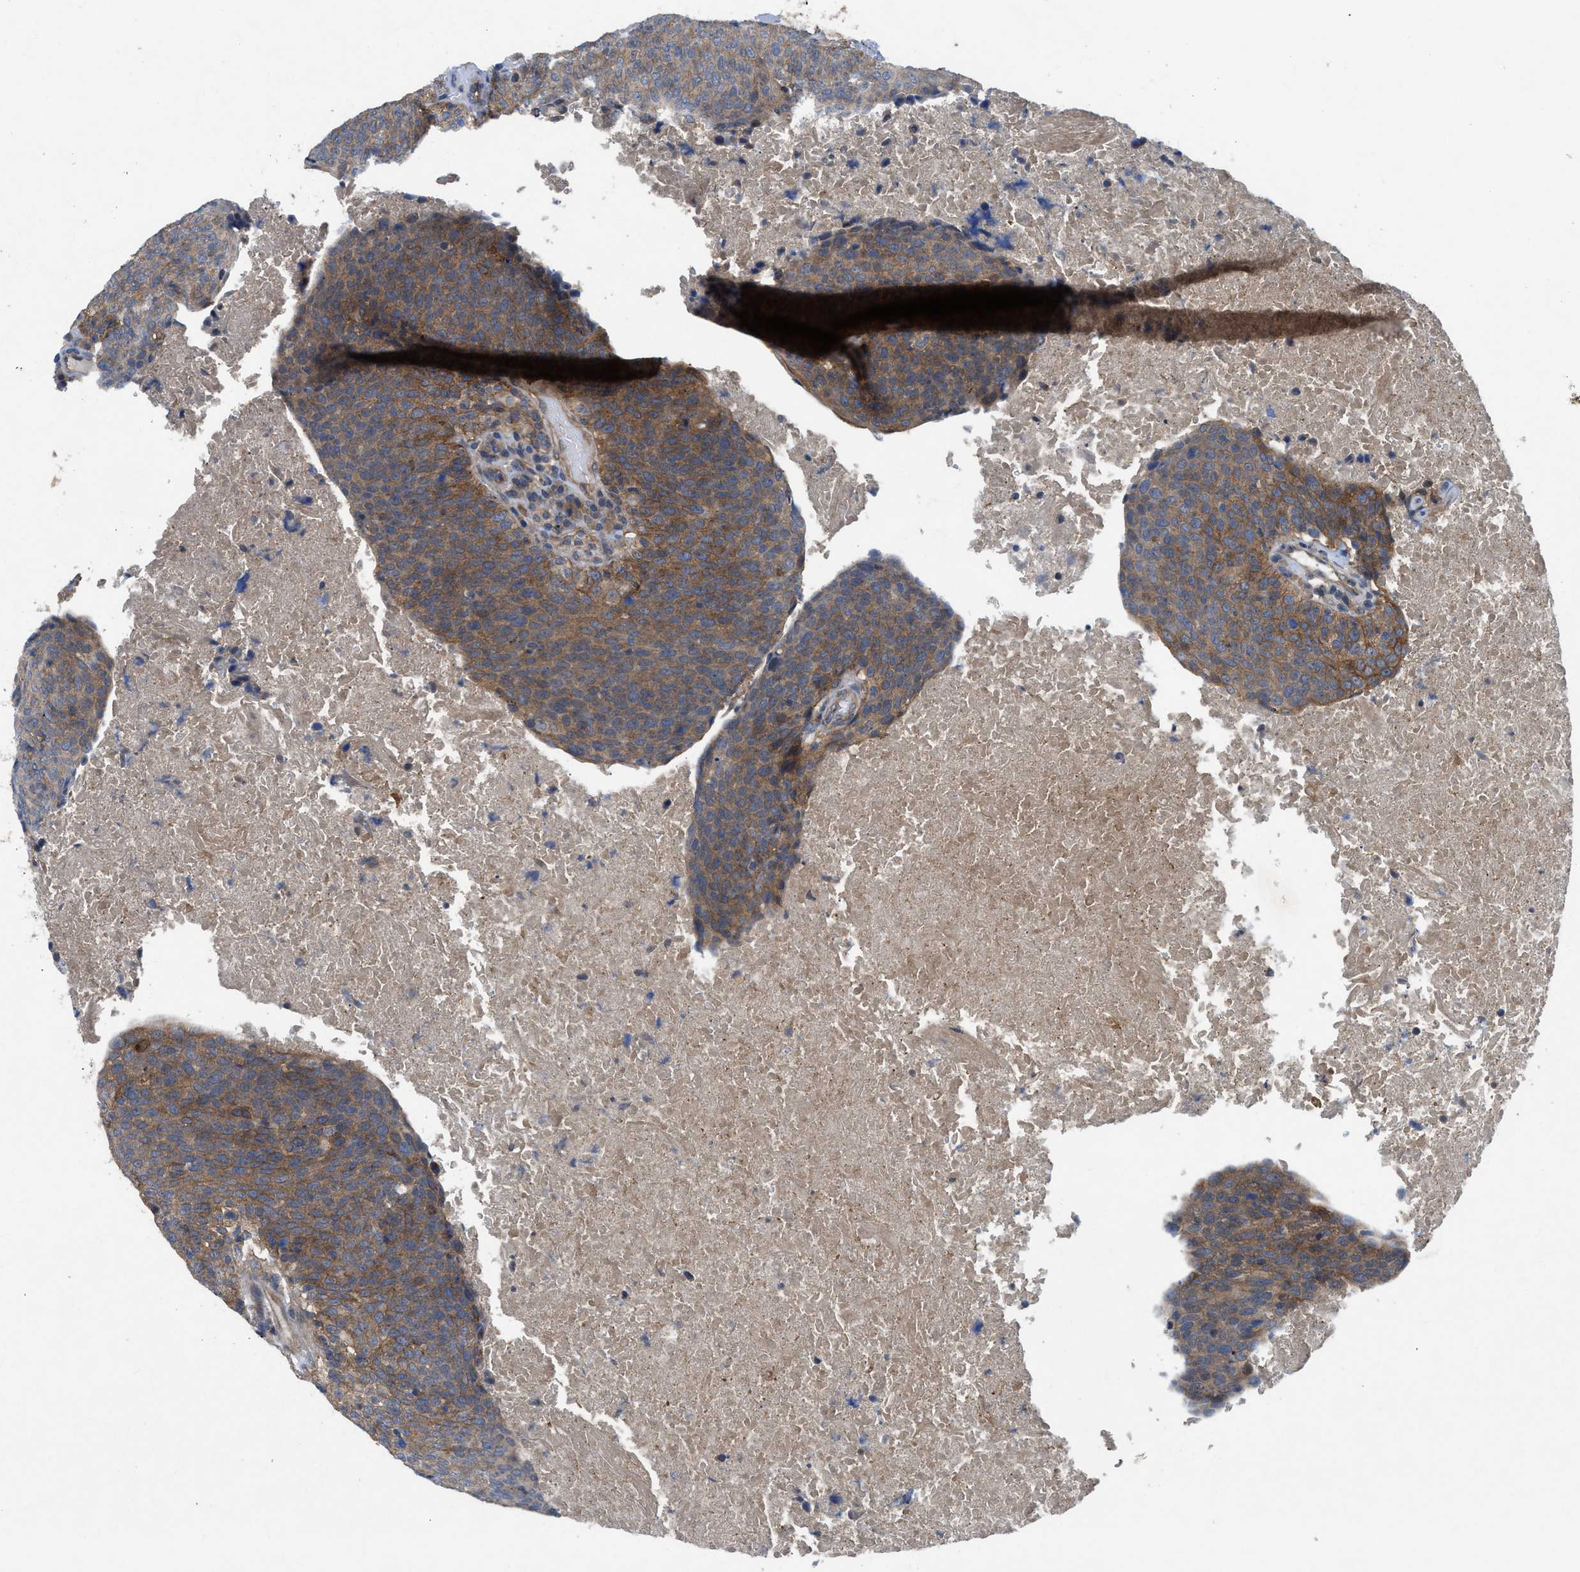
{"staining": {"intensity": "moderate", "quantity": ">75%", "location": "cytoplasmic/membranous"}, "tissue": "head and neck cancer", "cell_type": "Tumor cells", "image_type": "cancer", "snomed": [{"axis": "morphology", "description": "Squamous cell carcinoma, NOS"}, {"axis": "morphology", "description": "Squamous cell carcinoma, metastatic, NOS"}, {"axis": "topography", "description": "Lymph node"}, {"axis": "topography", "description": "Head-Neck"}], "caption": "This histopathology image demonstrates immunohistochemistry (IHC) staining of human squamous cell carcinoma (head and neck), with medium moderate cytoplasmic/membranous expression in about >75% of tumor cells.", "gene": "PANX1", "patient": {"sex": "male", "age": 62}}